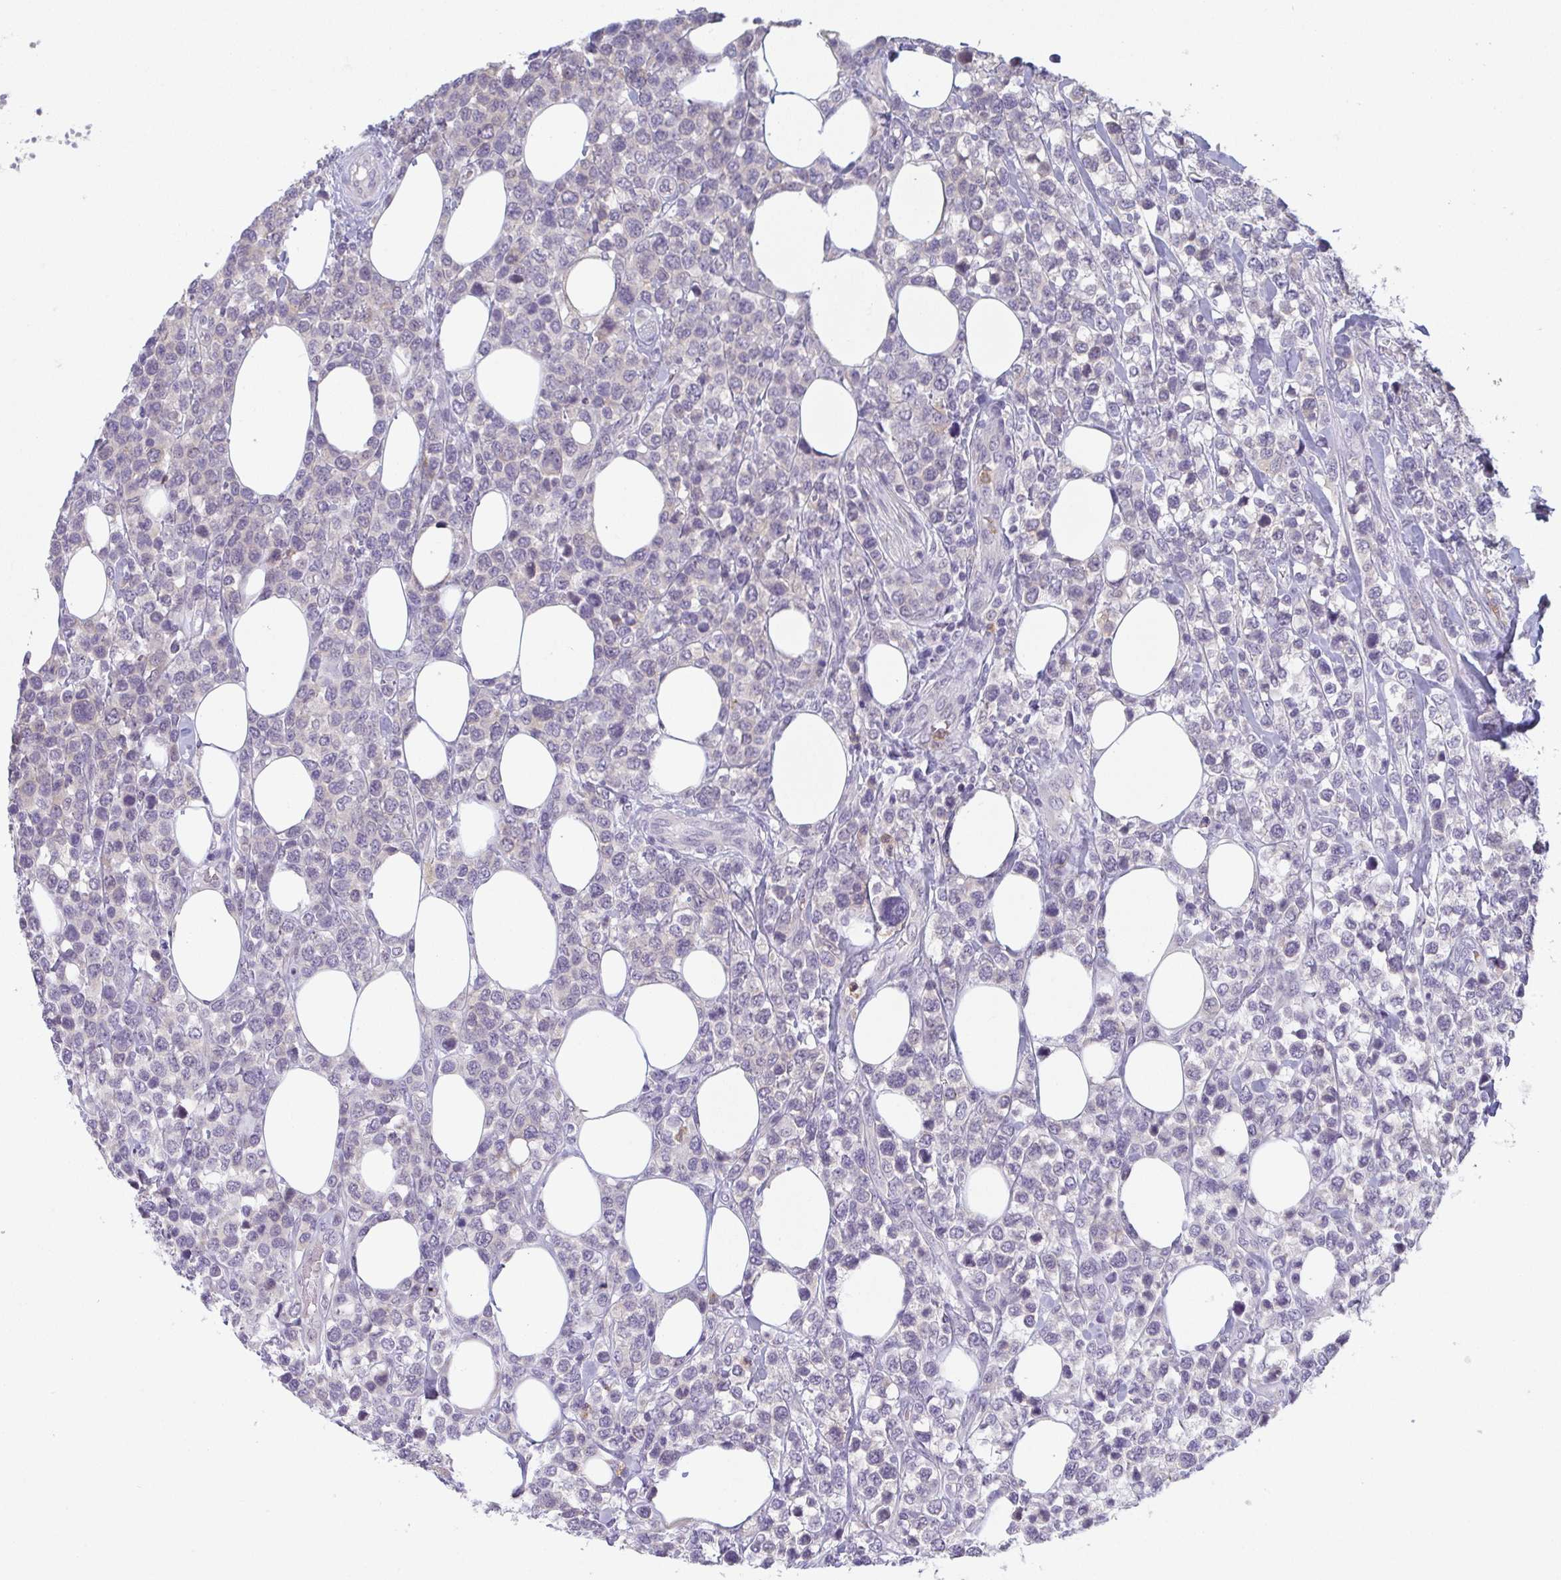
{"staining": {"intensity": "negative", "quantity": "none", "location": "none"}, "tissue": "lymphoma", "cell_type": "Tumor cells", "image_type": "cancer", "snomed": [{"axis": "morphology", "description": "Malignant lymphoma, non-Hodgkin's type, High grade"}, {"axis": "topography", "description": "Soft tissue"}], "caption": "The immunohistochemistry image has no significant staining in tumor cells of malignant lymphoma, non-Hodgkin's type (high-grade) tissue.", "gene": "RIOK1", "patient": {"sex": "female", "age": 56}}